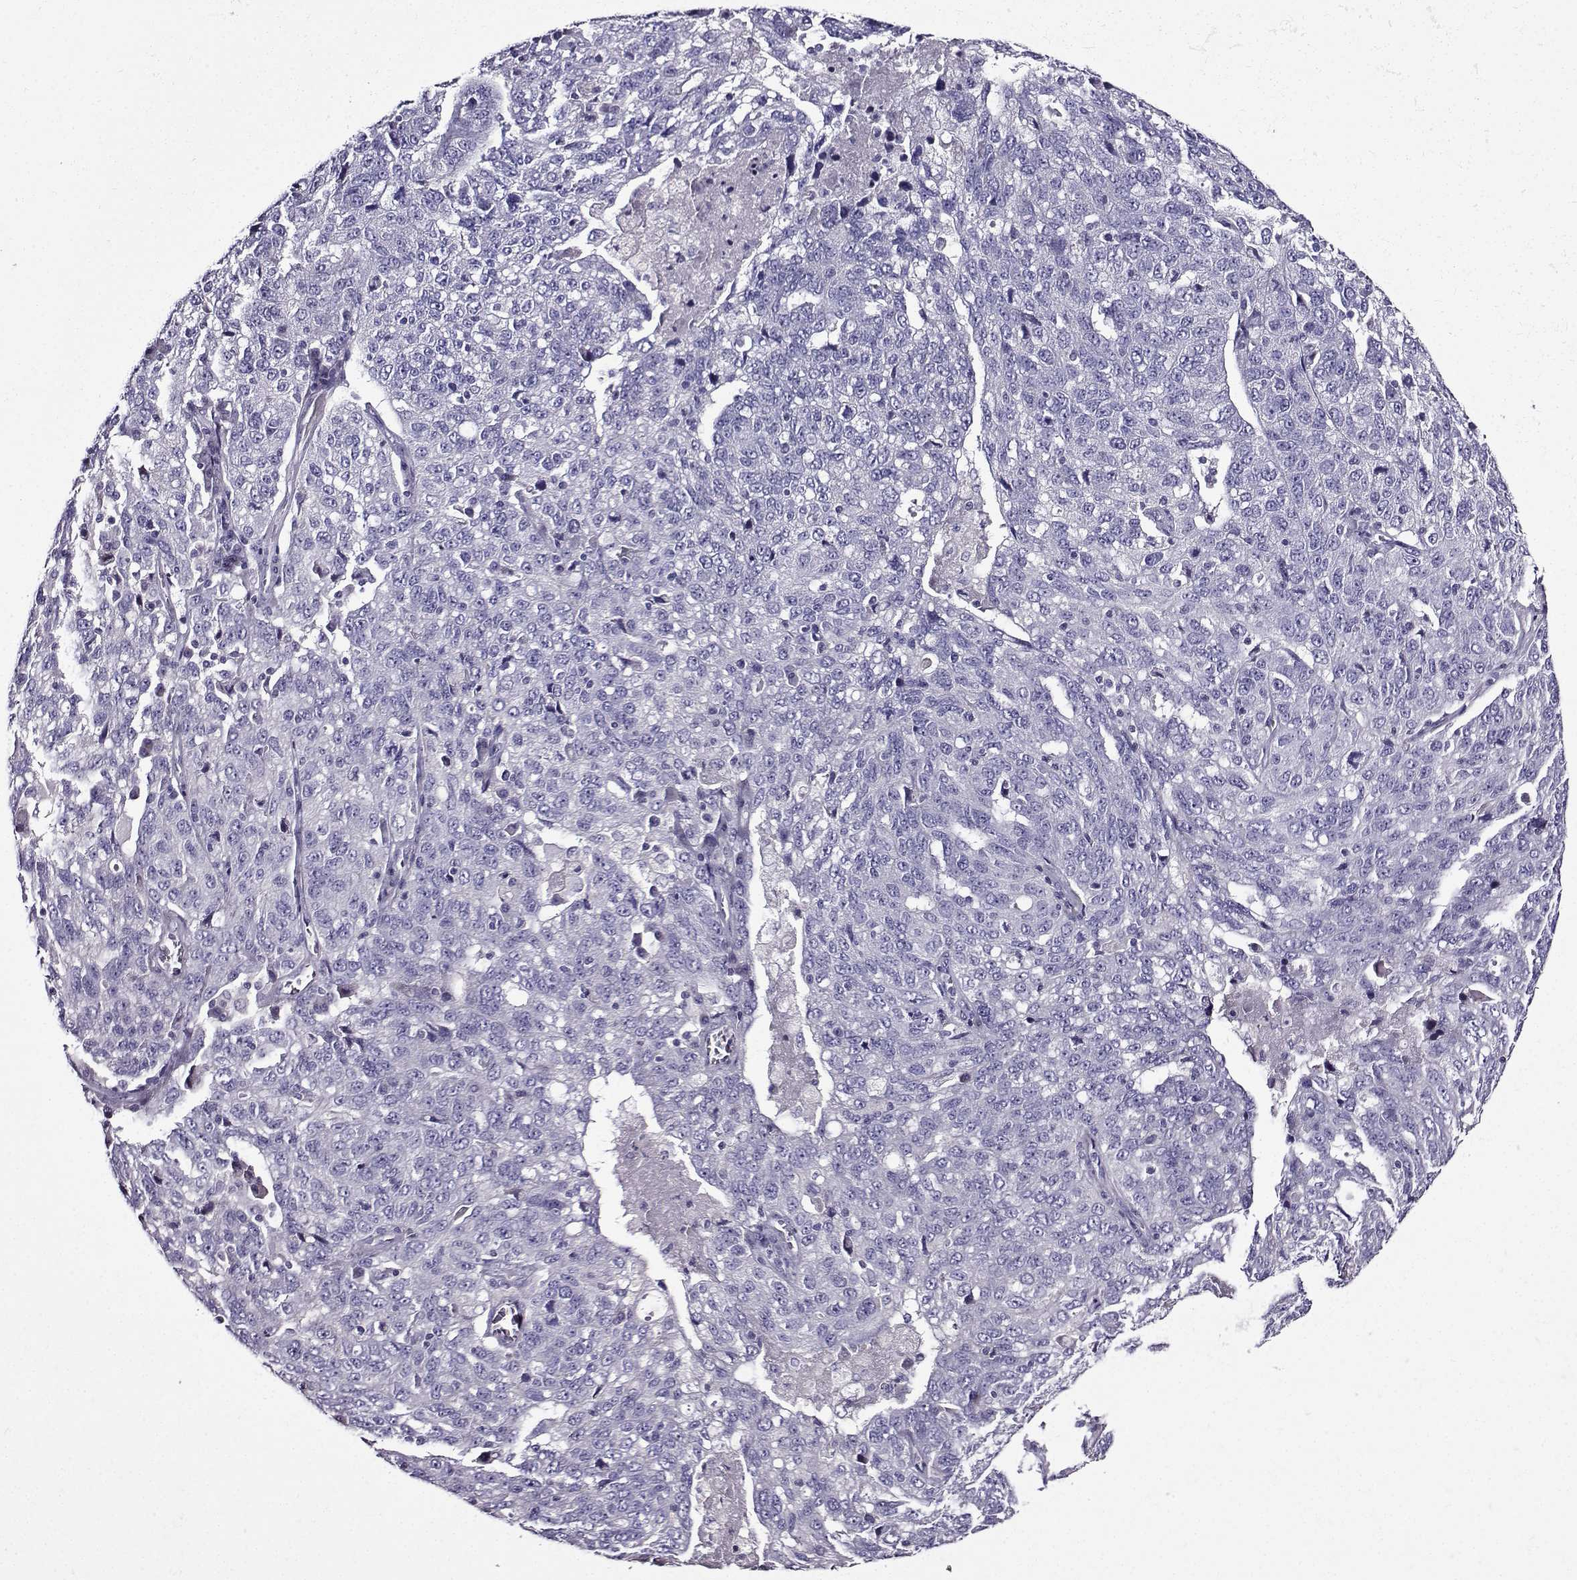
{"staining": {"intensity": "negative", "quantity": "none", "location": "none"}, "tissue": "ovarian cancer", "cell_type": "Tumor cells", "image_type": "cancer", "snomed": [{"axis": "morphology", "description": "Cystadenocarcinoma, serous, NOS"}, {"axis": "topography", "description": "Ovary"}], "caption": "IHC histopathology image of neoplastic tissue: serous cystadenocarcinoma (ovarian) stained with DAB (3,3'-diaminobenzidine) exhibits no significant protein positivity in tumor cells.", "gene": "TMEM266", "patient": {"sex": "female", "age": 71}}